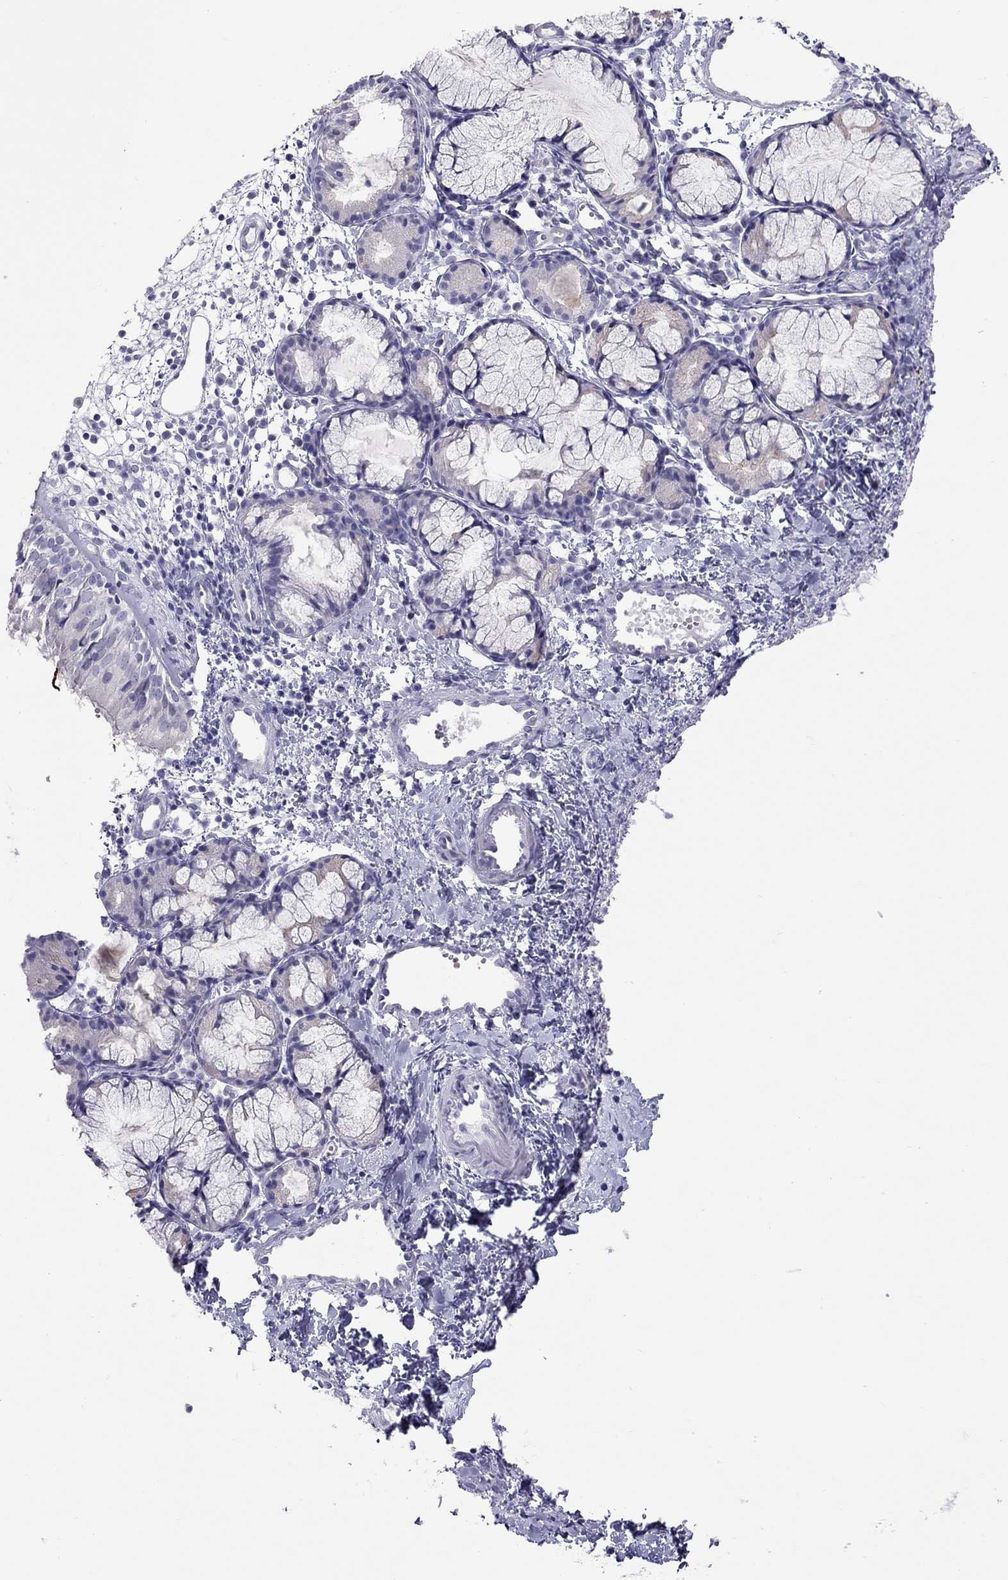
{"staining": {"intensity": "negative", "quantity": "none", "location": "none"}, "tissue": "nasopharynx", "cell_type": "Respiratory epithelial cells", "image_type": "normal", "snomed": [{"axis": "morphology", "description": "Normal tissue, NOS"}, {"axis": "topography", "description": "Nasopharynx"}], "caption": "An immunohistochemistry image of normal nasopharynx is shown. There is no staining in respiratory epithelial cells of nasopharynx.", "gene": "CHRNB3", "patient": {"sex": "male", "age": 9}}